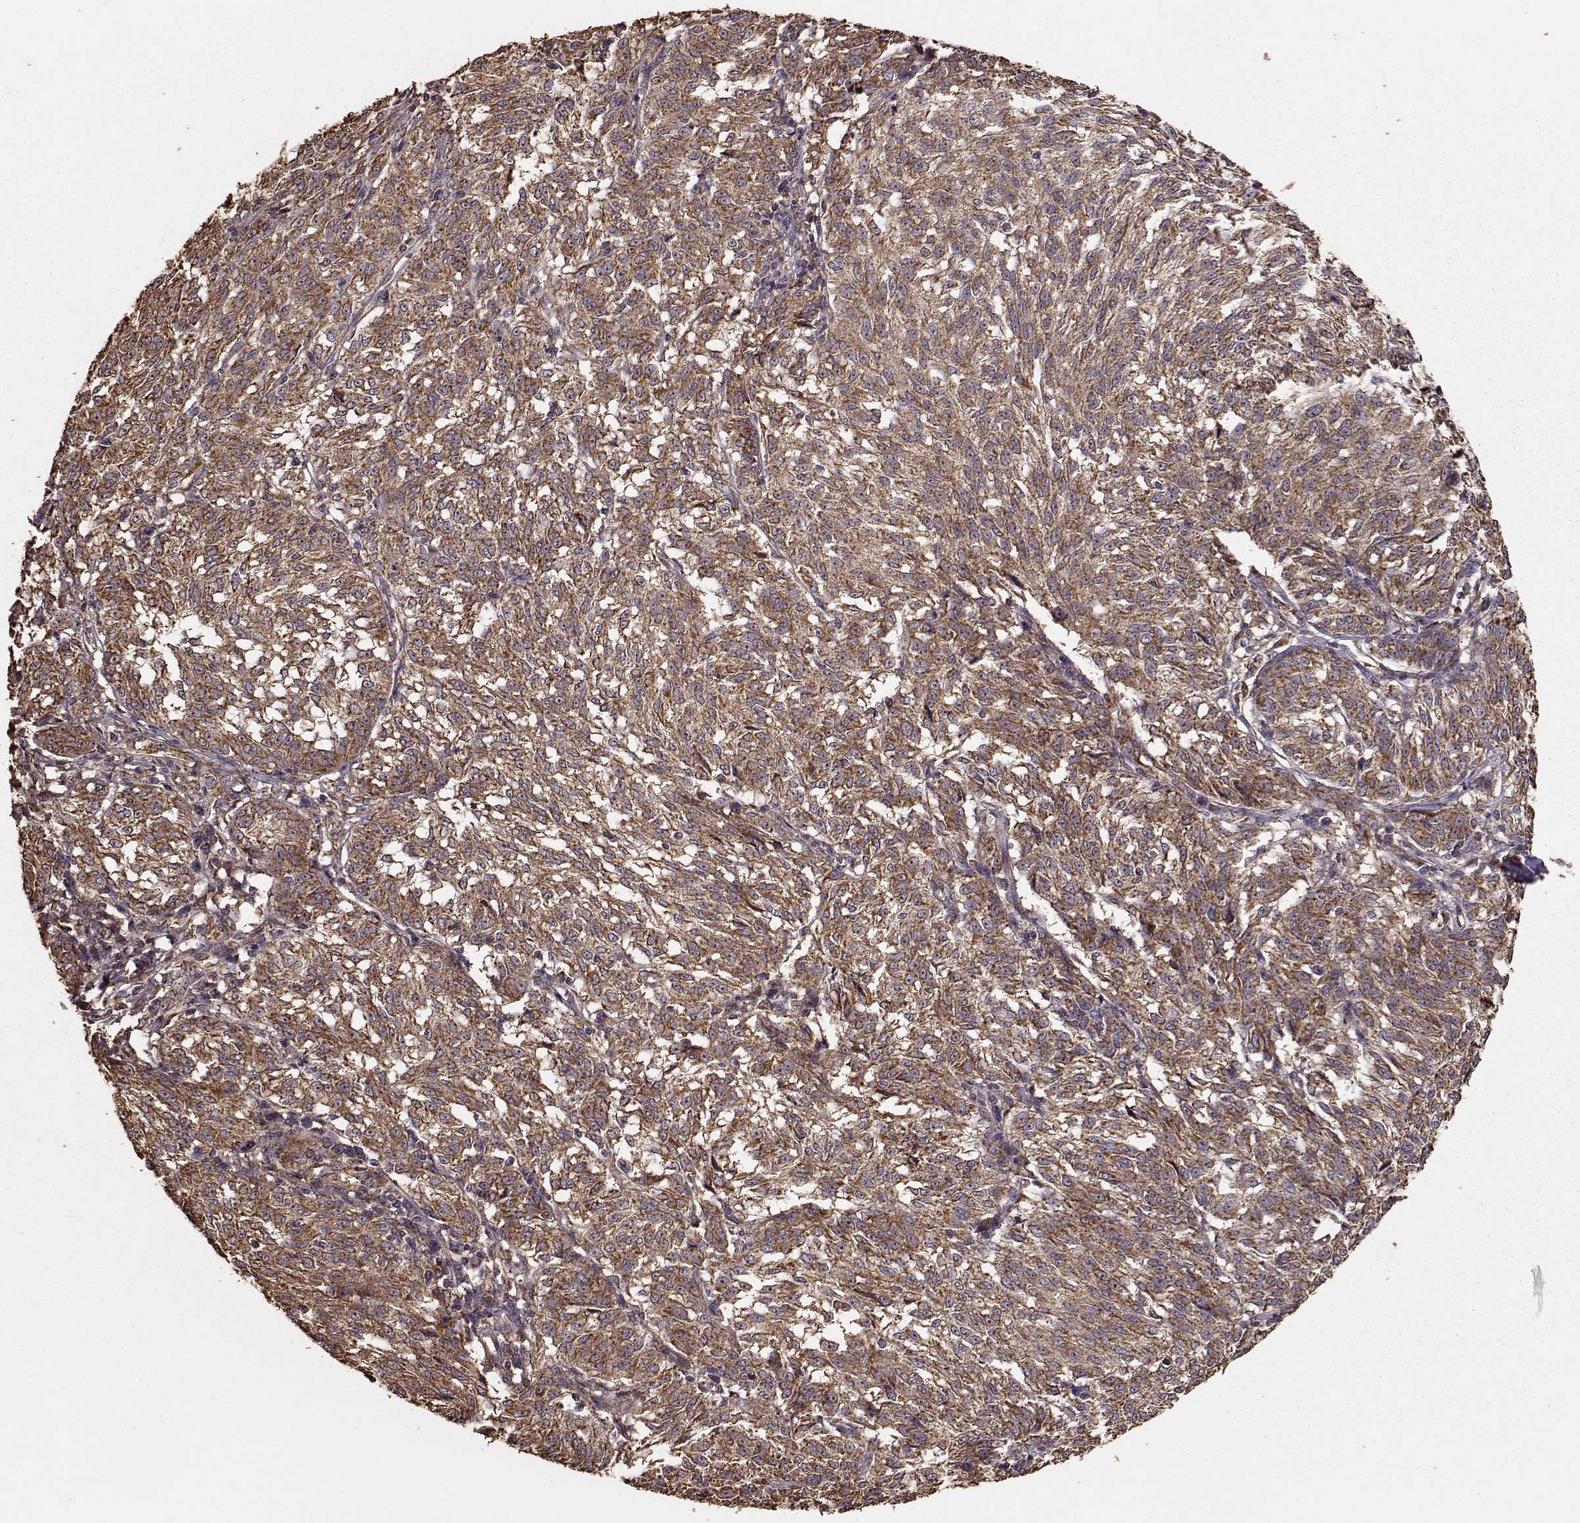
{"staining": {"intensity": "strong", "quantity": ">75%", "location": "cytoplasmic/membranous"}, "tissue": "melanoma", "cell_type": "Tumor cells", "image_type": "cancer", "snomed": [{"axis": "morphology", "description": "Malignant melanoma, NOS"}, {"axis": "topography", "description": "Skin"}], "caption": "Human malignant melanoma stained with a brown dye demonstrates strong cytoplasmic/membranous positive positivity in approximately >75% of tumor cells.", "gene": "PTGES2", "patient": {"sex": "female", "age": 72}}